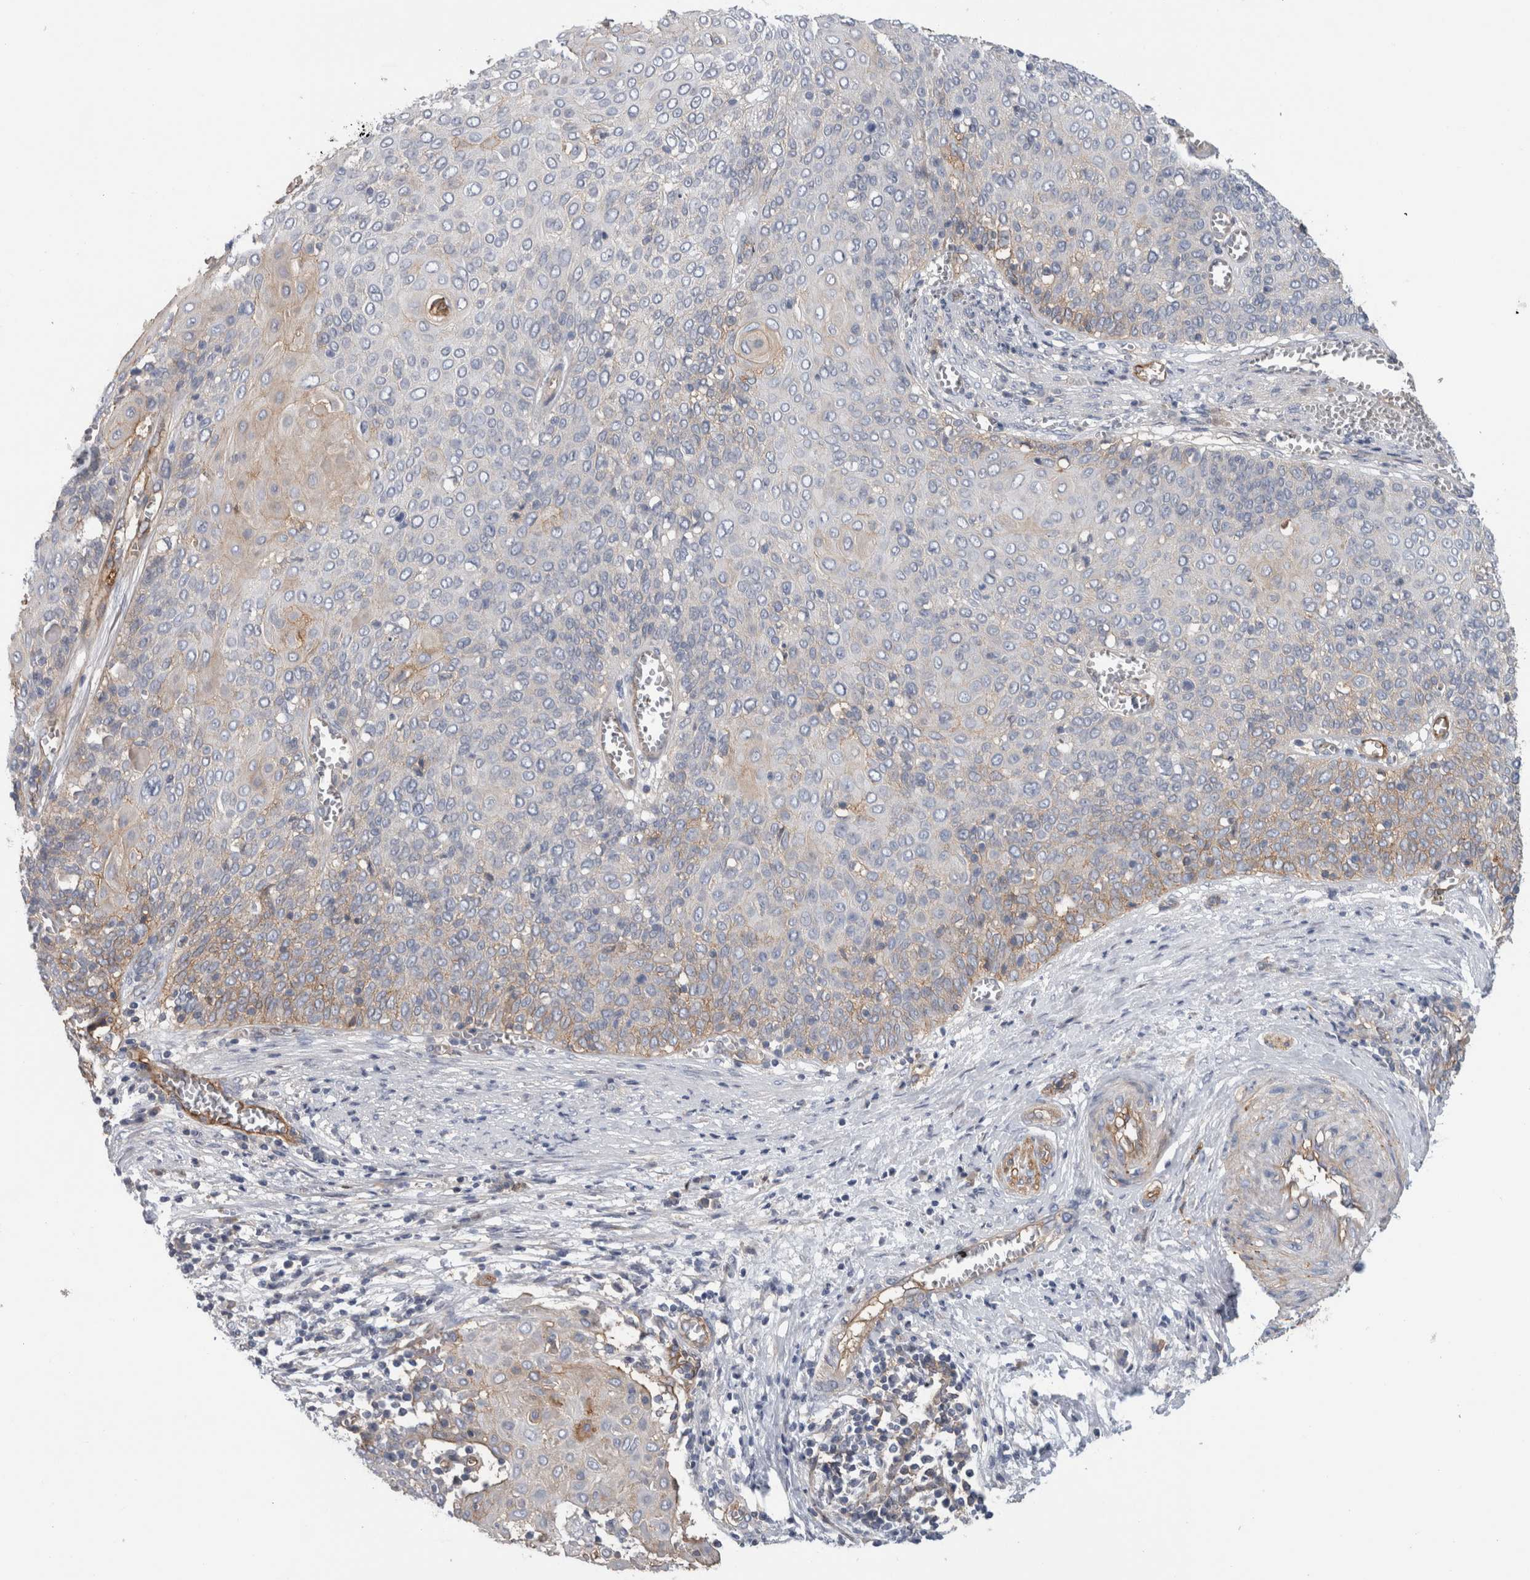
{"staining": {"intensity": "weak", "quantity": "<25%", "location": "cytoplasmic/membranous"}, "tissue": "cervical cancer", "cell_type": "Tumor cells", "image_type": "cancer", "snomed": [{"axis": "morphology", "description": "Squamous cell carcinoma, NOS"}, {"axis": "topography", "description": "Cervix"}], "caption": "Image shows no significant protein staining in tumor cells of cervical cancer (squamous cell carcinoma). (DAB (3,3'-diaminobenzidine) immunohistochemistry visualized using brightfield microscopy, high magnification).", "gene": "CD59", "patient": {"sex": "female", "age": 39}}